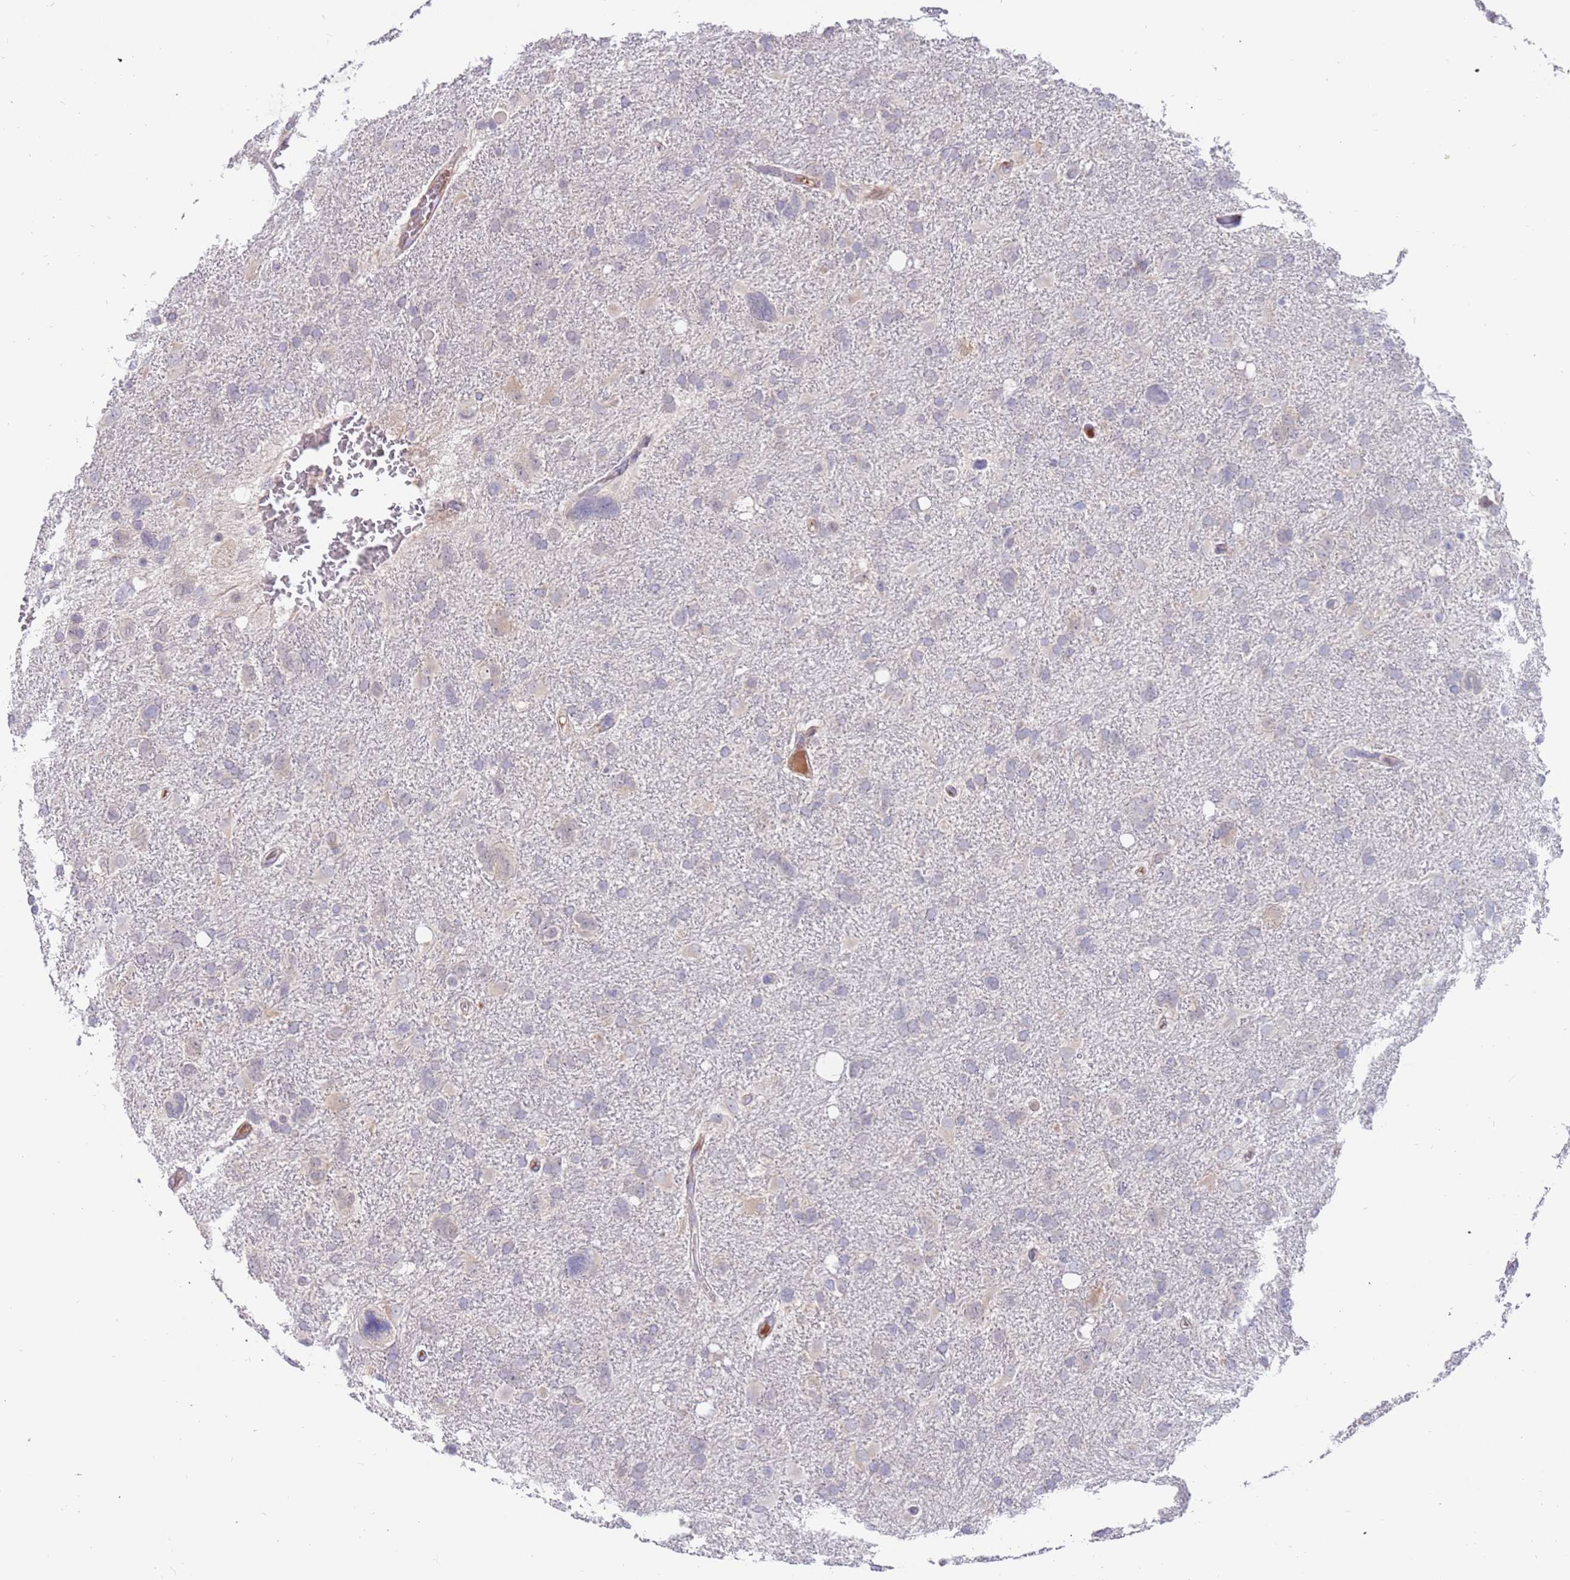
{"staining": {"intensity": "negative", "quantity": "none", "location": "none"}, "tissue": "glioma", "cell_type": "Tumor cells", "image_type": "cancer", "snomed": [{"axis": "morphology", "description": "Glioma, malignant, High grade"}, {"axis": "topography", "description": "Brain"}], "caption": "High magnification brightfield microscopy of malignant glioma (high-grade) stained with DAB (3,3'-diaminobenzidine) (brown) and counterstained with hematoxylin (blue): tumor cells show no significant positivity. The staining was performed using DAB (3,3'-diaminobenzidine) to visualize the protein expression in brown, while the nuclei were stained in blue with hematoxylin (Magnification: 20x).", "gene": "ZNF746", "patient": {"sex": "male", "age": 61}}